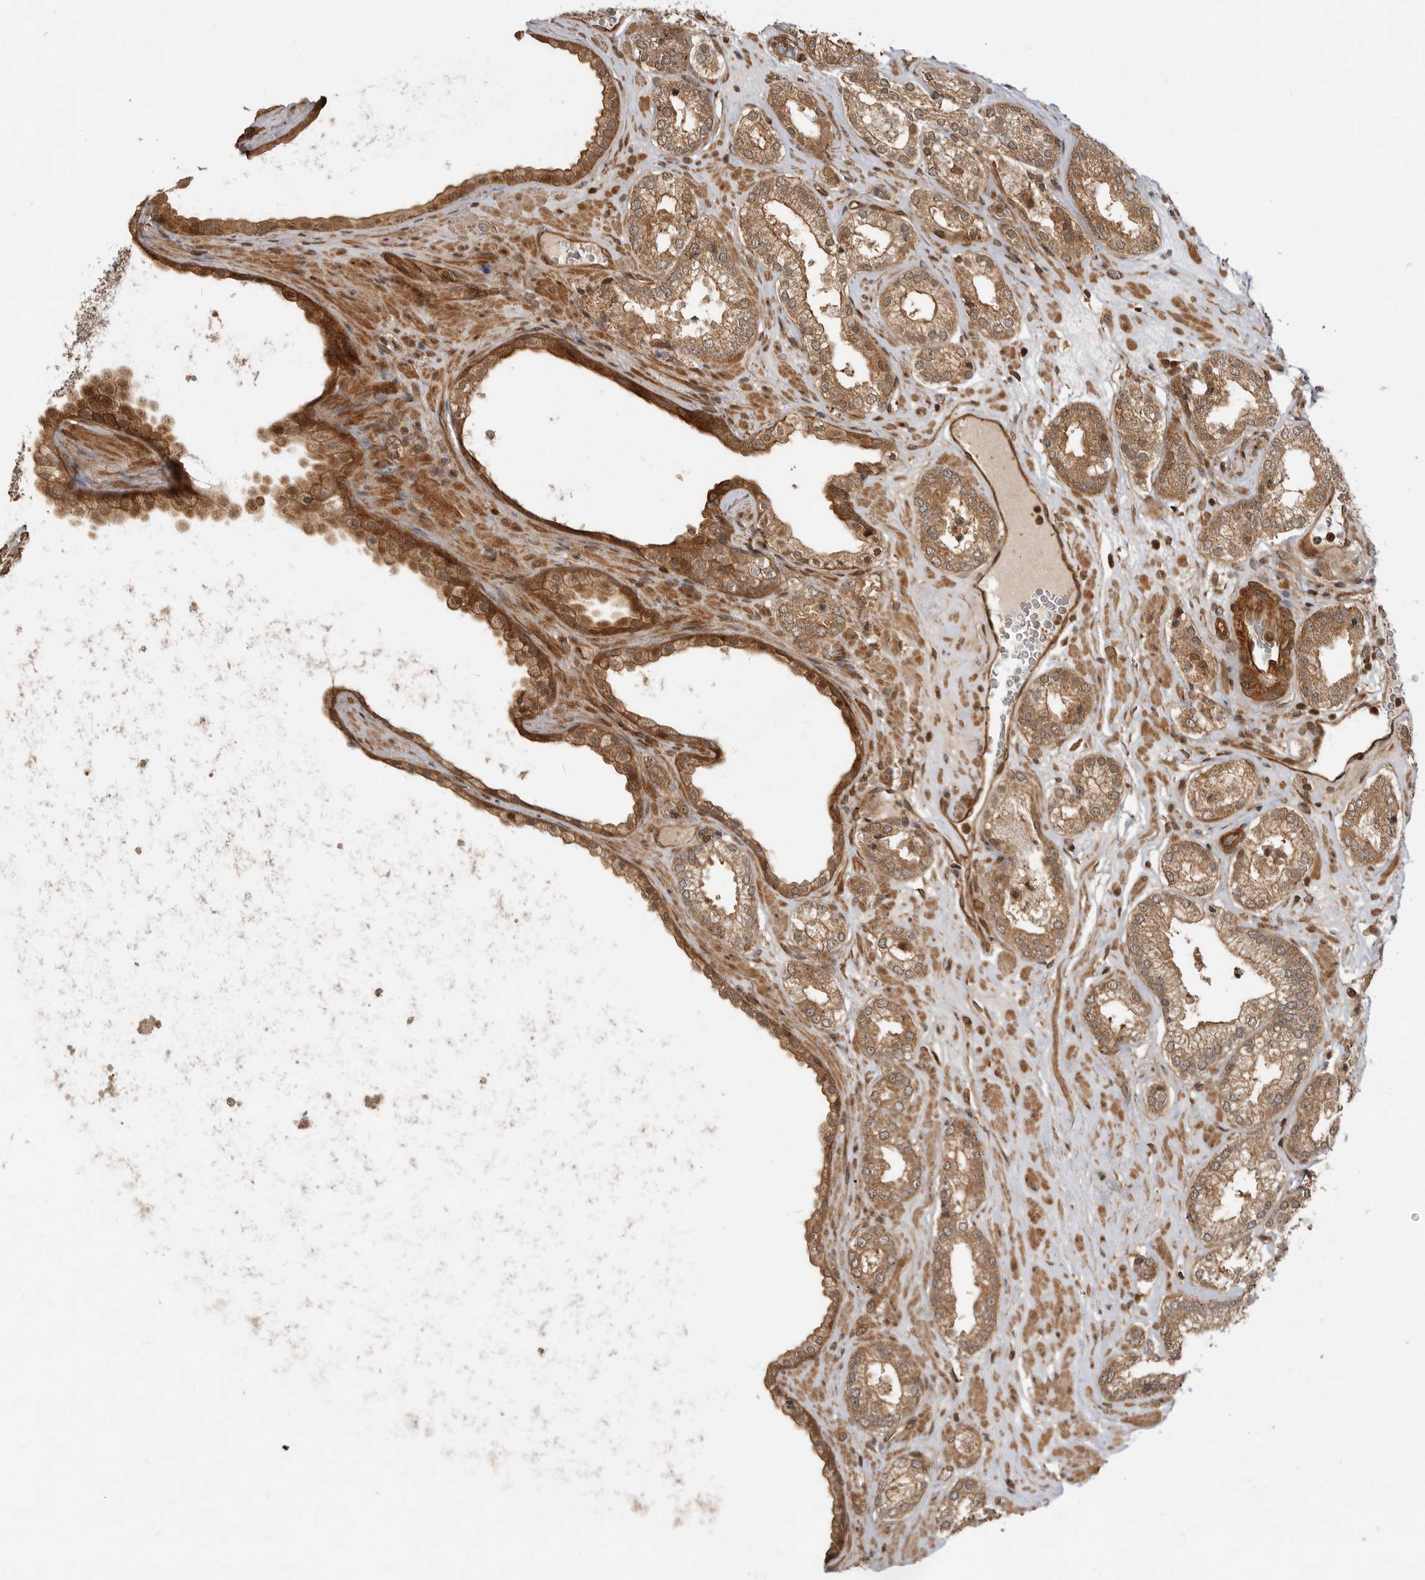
{"staining": {"intensity": "moderate", "quantity": ">75%", "location": "cytoplasmic/membranous"}, "tissue": "prostate cancer", "cell_type": "Tumor cells", "image_type": "cancer", "snomed": [{"axis": "morphology", "description": "Adenocarcinoma, Low grade"}, {"axis": "topography", "description": "Prostate"}], "caption": "The micrograph reveals staining of low-grade adenocarcinoma (prostate), revealing moderate cytoplasmic/membranous protein expression (brown color) within tumor cells.", "gene": "ADPRS", "patient": {"sex": "male", "age": 62}}